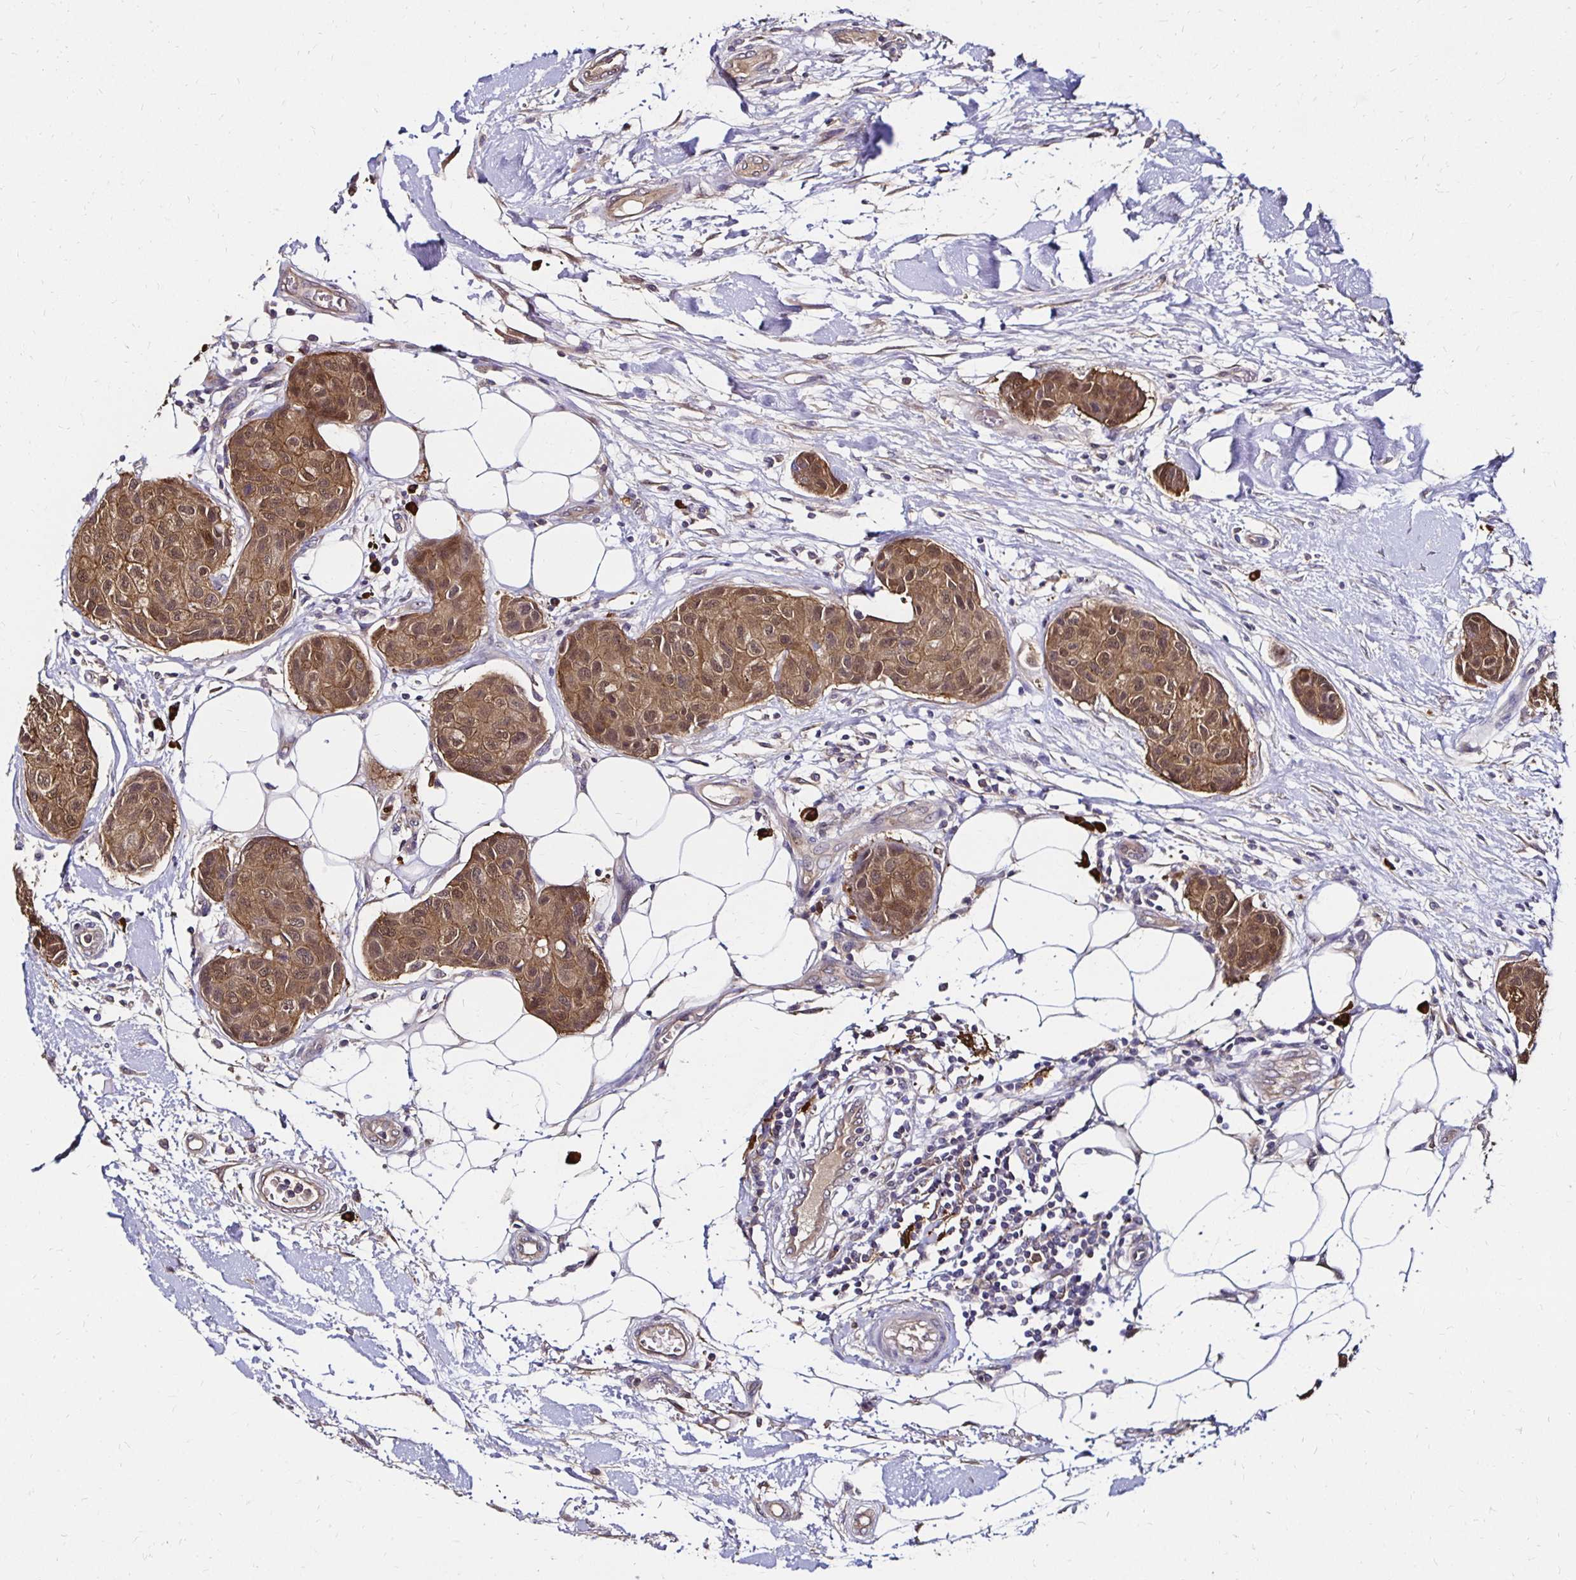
{"staining": {"intensity": "moderate", "quantity": ">75%", "location": "cytoplasmic/membranous,nuclear"}, "tissue": "breast cancer", "cell_type": "Tumor cells", "image_type": "cancer", "snomed": [{"axis": "morphology", "description": "Duct carcinoma"}, {"axis": "topography", "description": "Breast"}, {"axis": "topography", "description": "Lymph node"}], "caption": "DAB immunohistochemical staining of human breast cancer (infiltrating ductal carcinoma) demonstrates moderate cytoplasmic/membranous and nuclear protein expression in approximately >75% of tumor cells.", "gene": "TXN", "patient": {"sex": "female", "age": 80}}